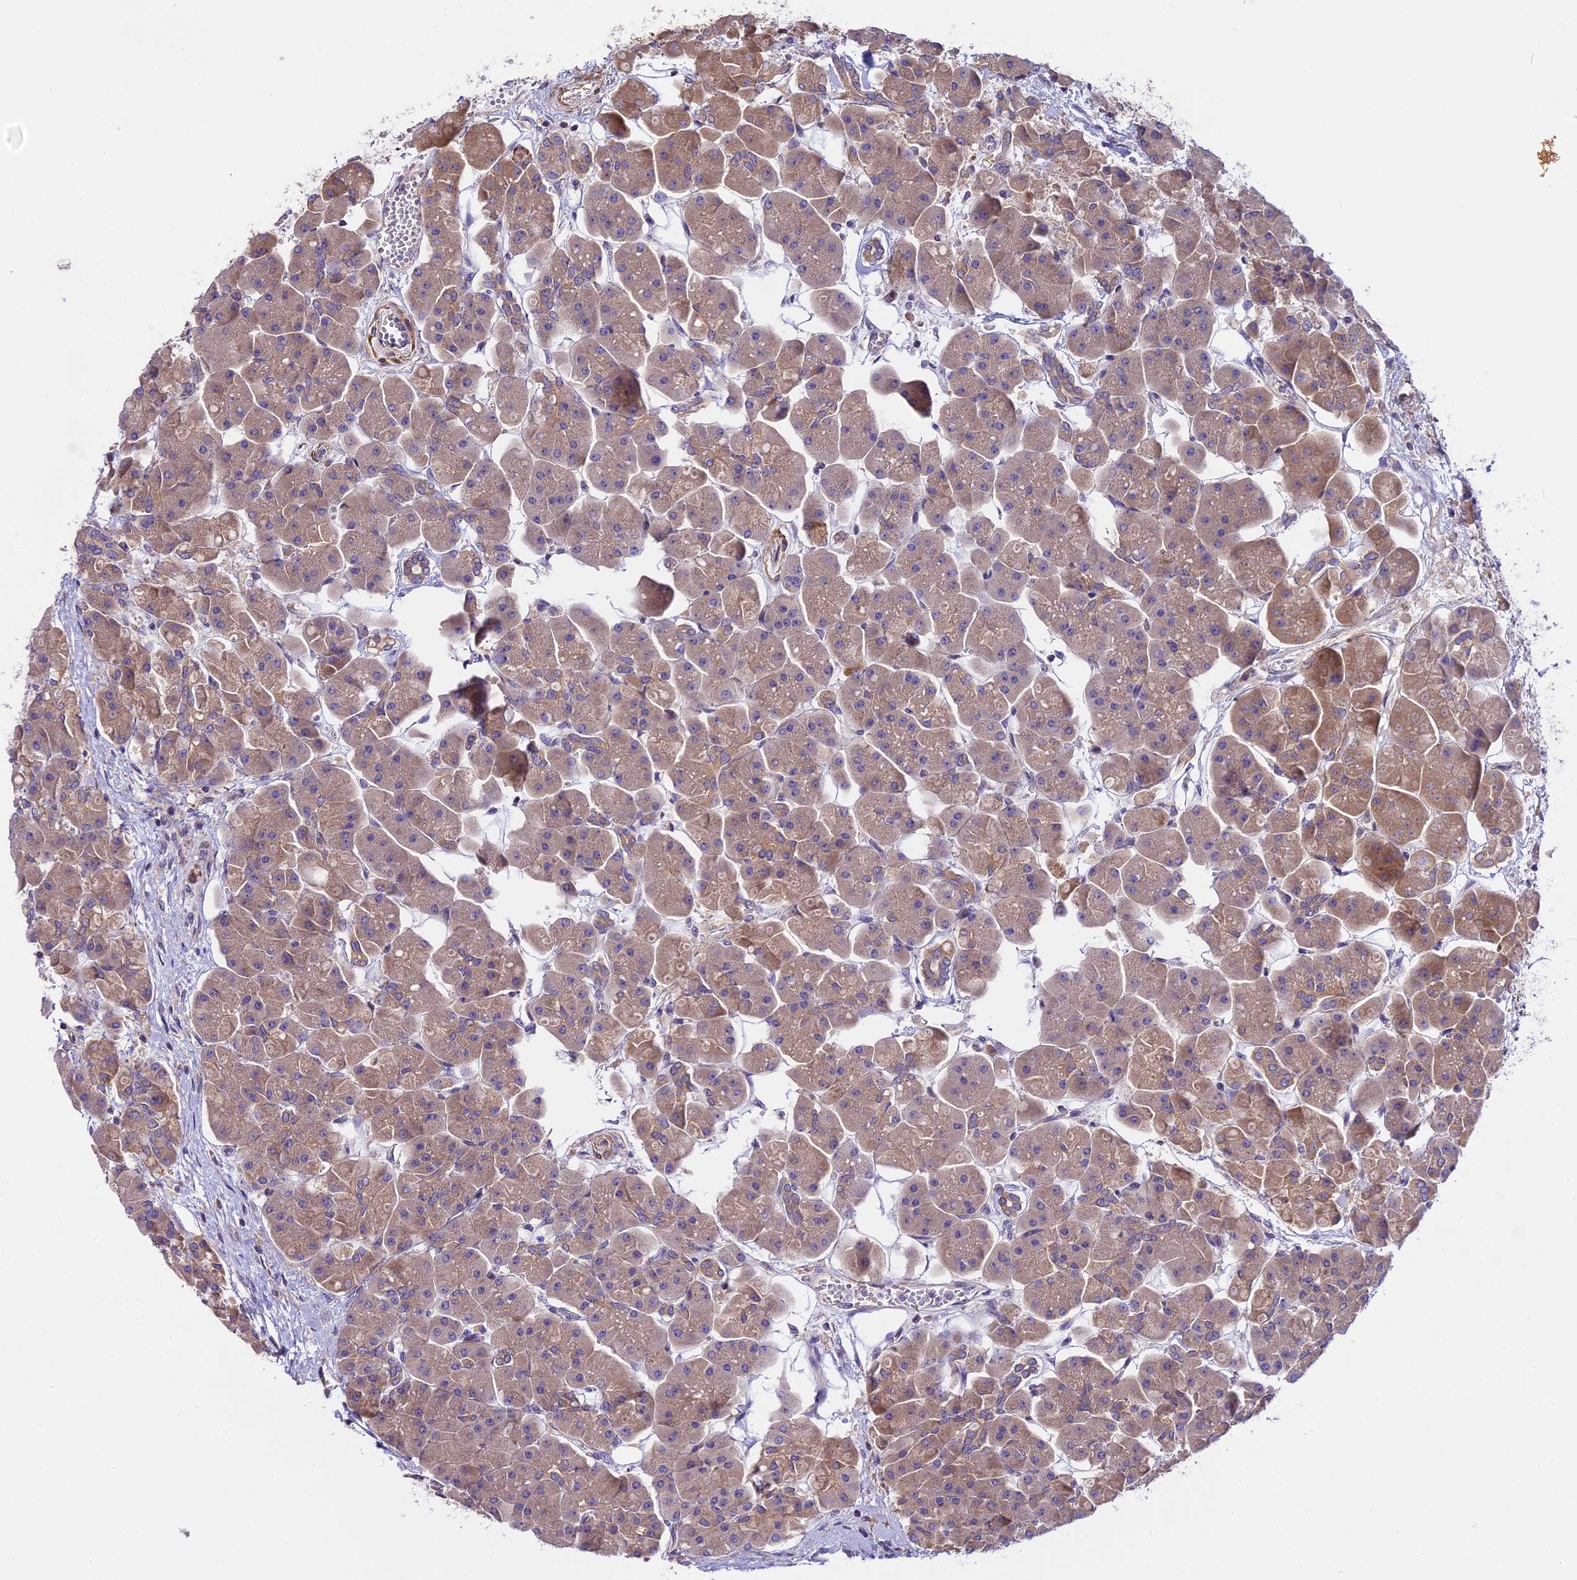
{"staining": {"intensity": "moderate", "quantity": ">75%", "location": "cytoplasmic/membranous"}, "tissue": "pancreas", "cell_type": "Exocrine glandular cells", "image_type": "normal", "snomed": [{"axis": "morphology", "description": "Normal tissue, NOS"}, {"axis": "topography", "description": "Pancreas"}], "caption": "High-power microscopy captured an immunohistochemistry image of normal pancreas, revealing moderate cytoplasmic/membranous staining in about >75% of exocrine glandular cells. The staining was performed using DAB, with brown indicating positive protein expression. Nuclei are stained blue with hematoxylin.", "gene": "FAM98C", "patient": {"sex": "male", "age": 66}}